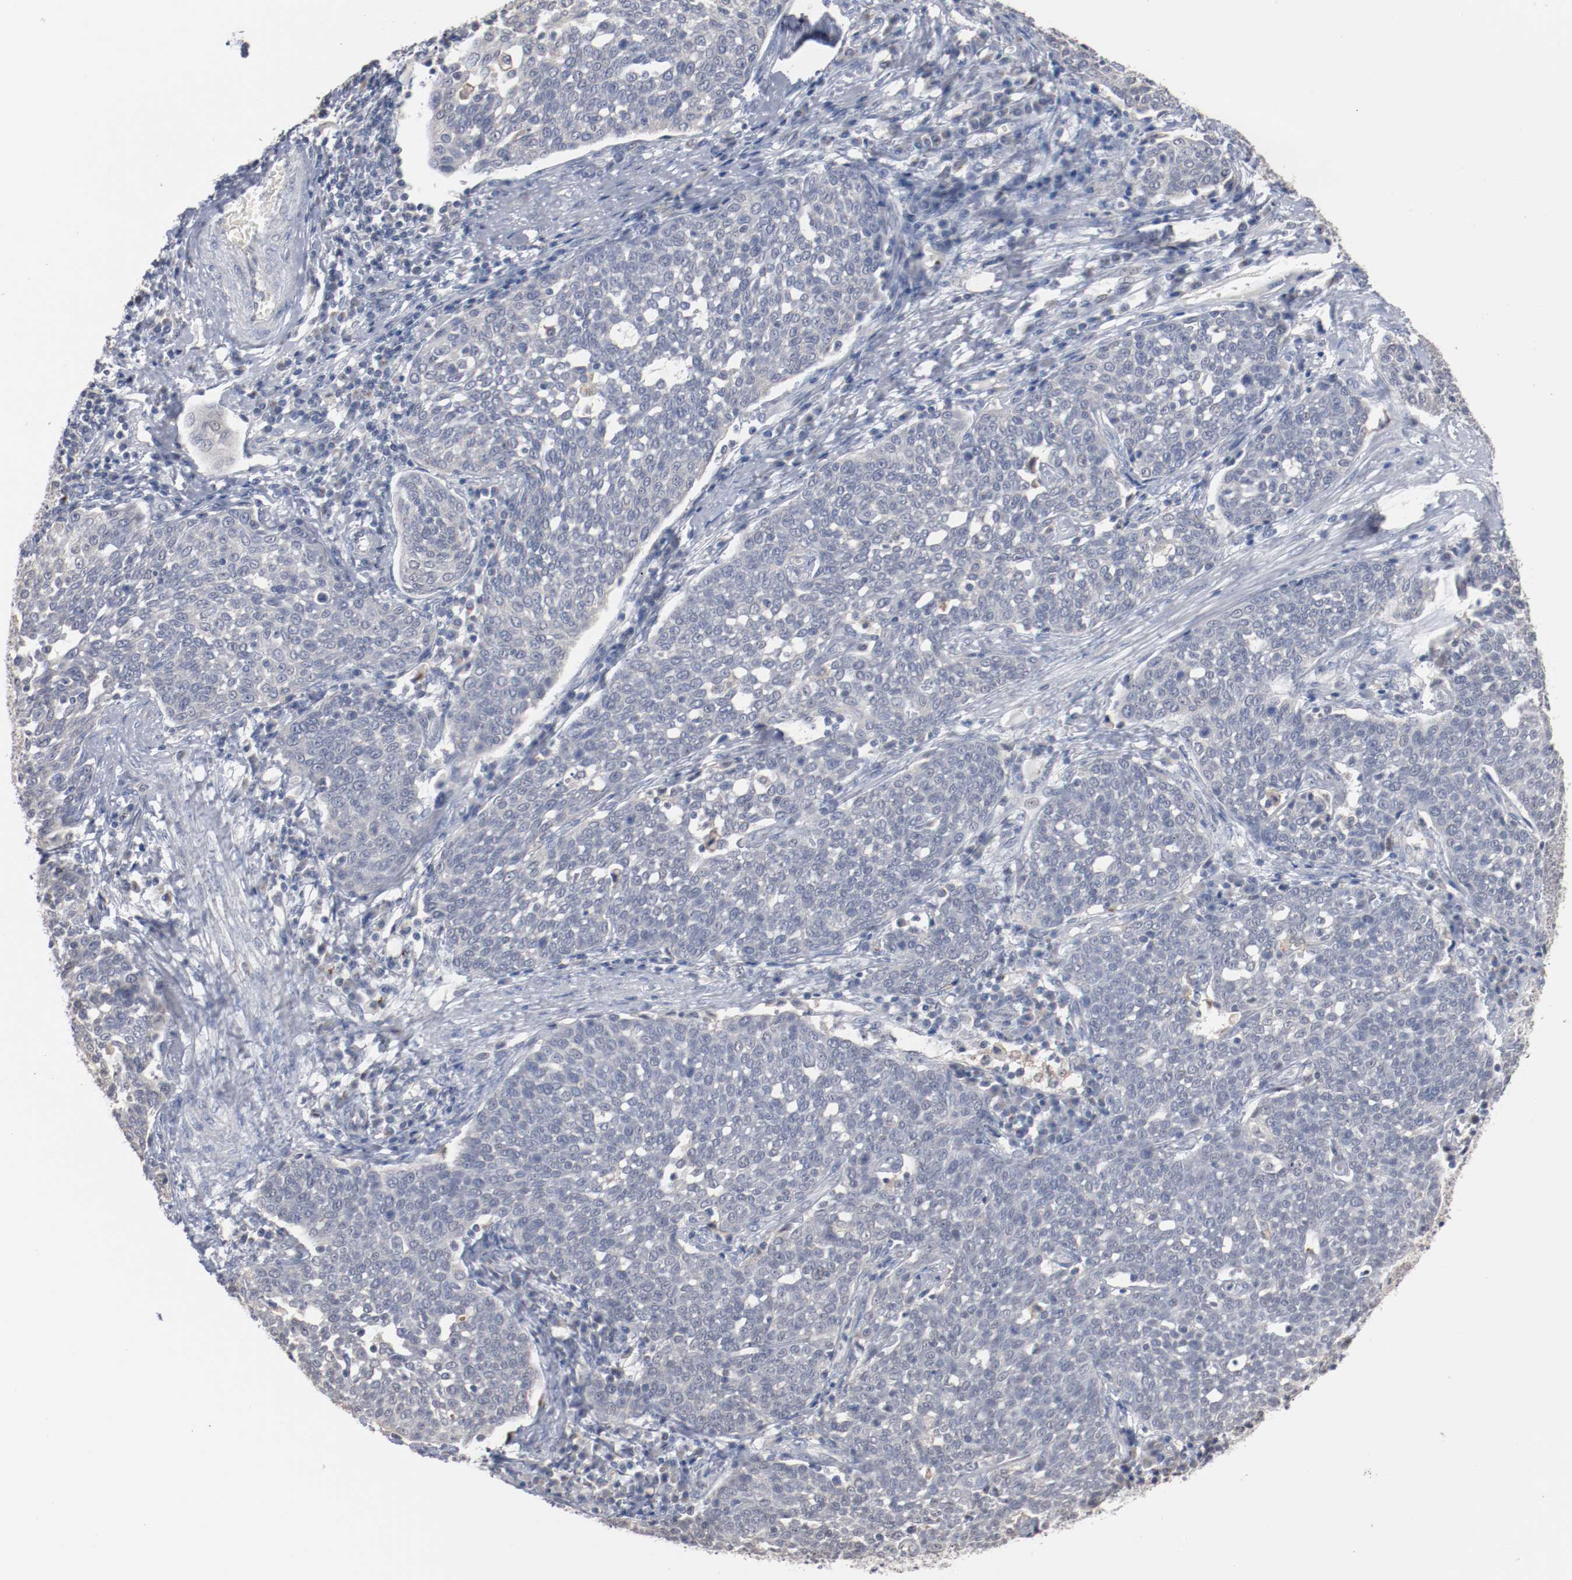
{"staining": {"intensity": "negative", "quantity": "none", "location": "none"}, "tissue": "cervical cancer", "cell_type": "Tumor cells", "image_type": "cancer", "snomed": [{"axis": "morphology", "description": "Squamous cell carcinoma, NOS"}, {"axis": "topography", "description": "Cervix"}], "caption": "Histopathology image shows no significant protein expression in tumor cells of cervical cancer.", "gene": "ERICH1", "patient": {"sex": "female", "age": 34}}